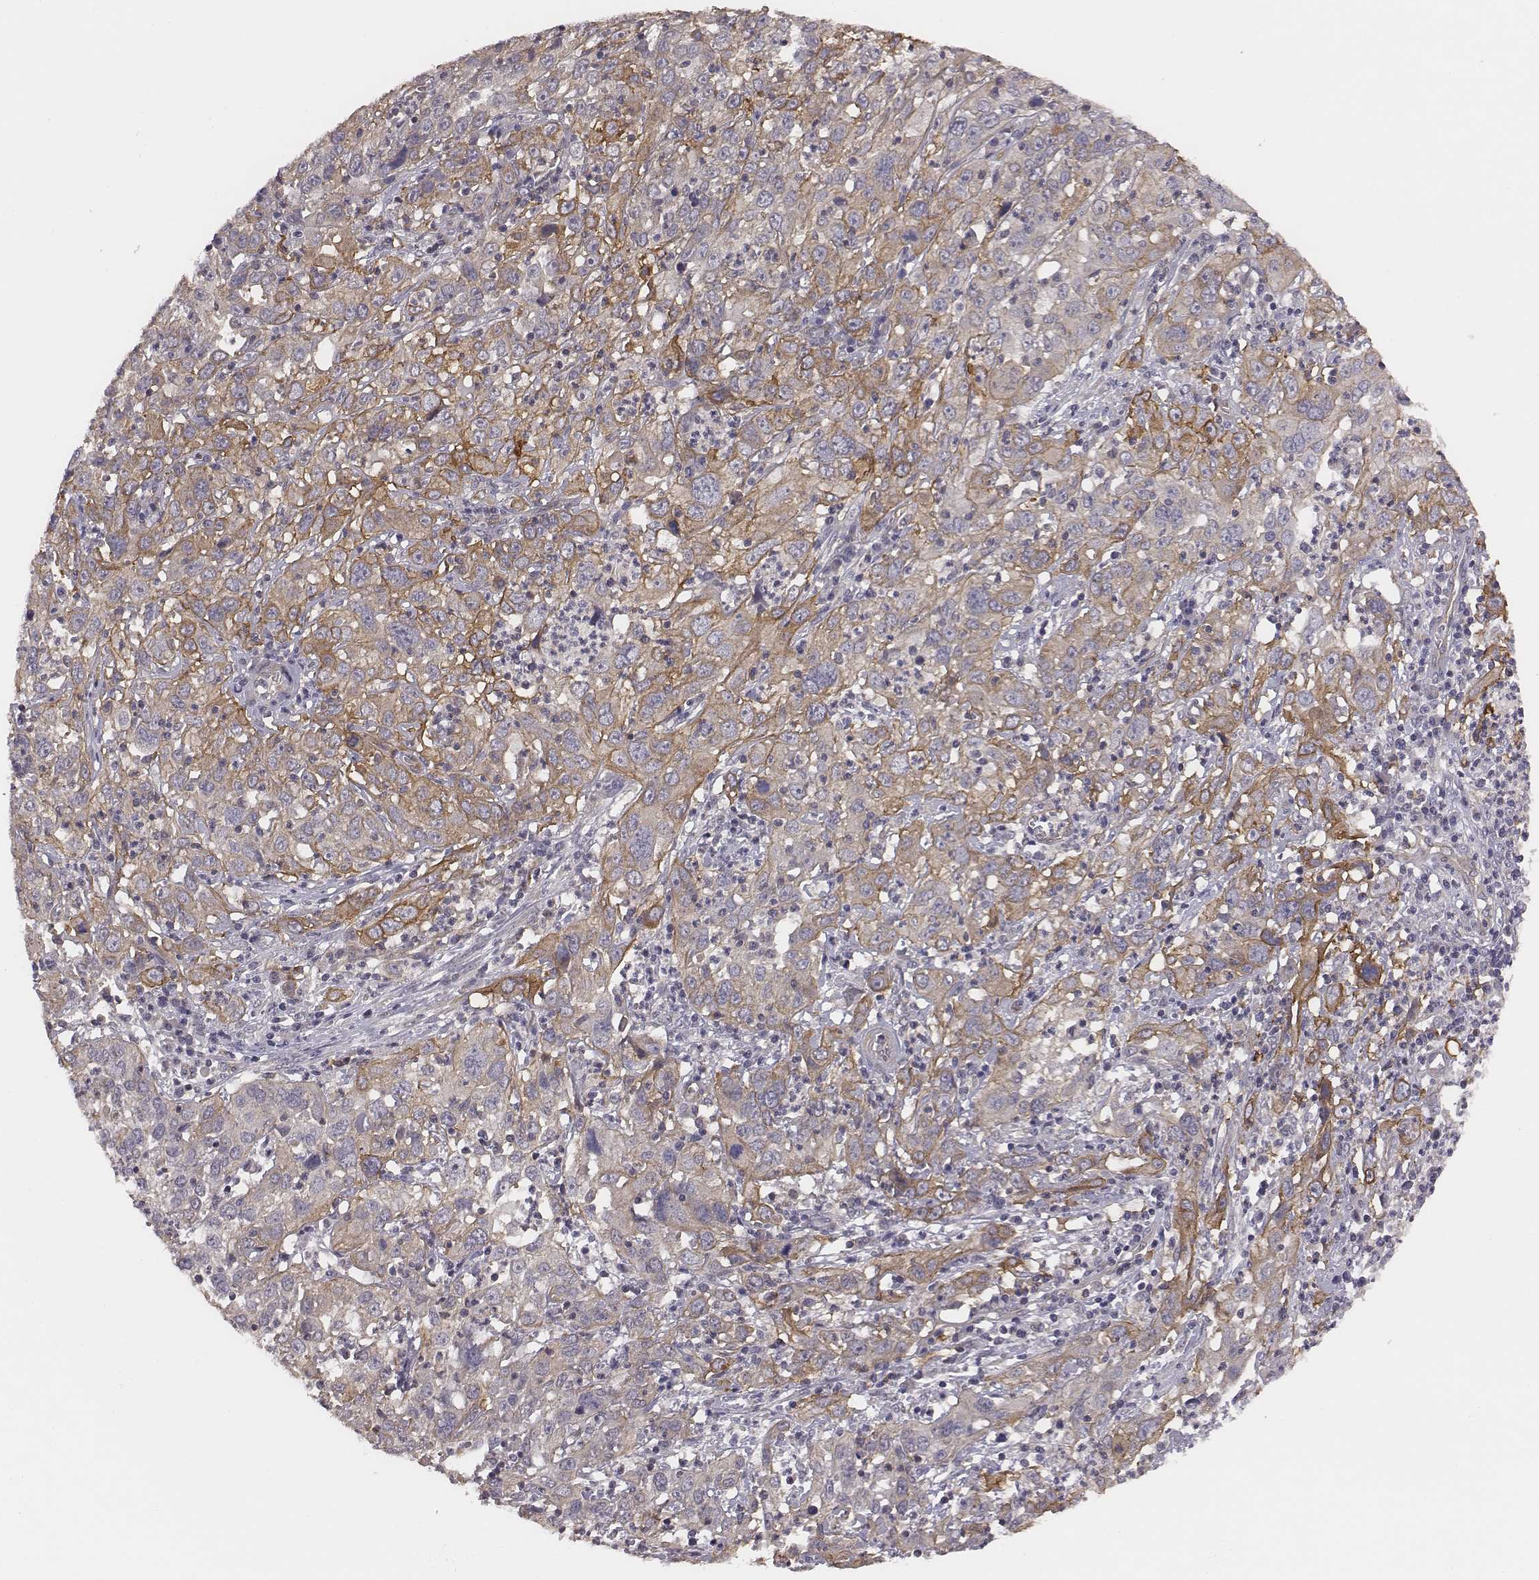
{"staining": {"intensity": "moderate", "quantity": "25%-75%", "location": "cytoplasmic/membranous"}, "tissue": "cervical cancer", "cell_type": "Tumor cells", "image_type": "cancer", "snomed": [{"axis": "morphology", "description": "Squamous cell carcinoma, NOS"}, {"axis": "topography", "description": "Cervix"}], "caption": "Protein analysis of cervical squamous cell carcinoma tissue shows moderate cytoplasmic/membranous staining in about 25%-75% of tumor cells. The protein is stained brown, and the nuclei are stained in blue (DAB (3,3'-diaminobenzidine) IHC with brightfield microscopy, high magnification).", "gene": "SCARF1", "patient": {"sex": "female", "age": 32}}